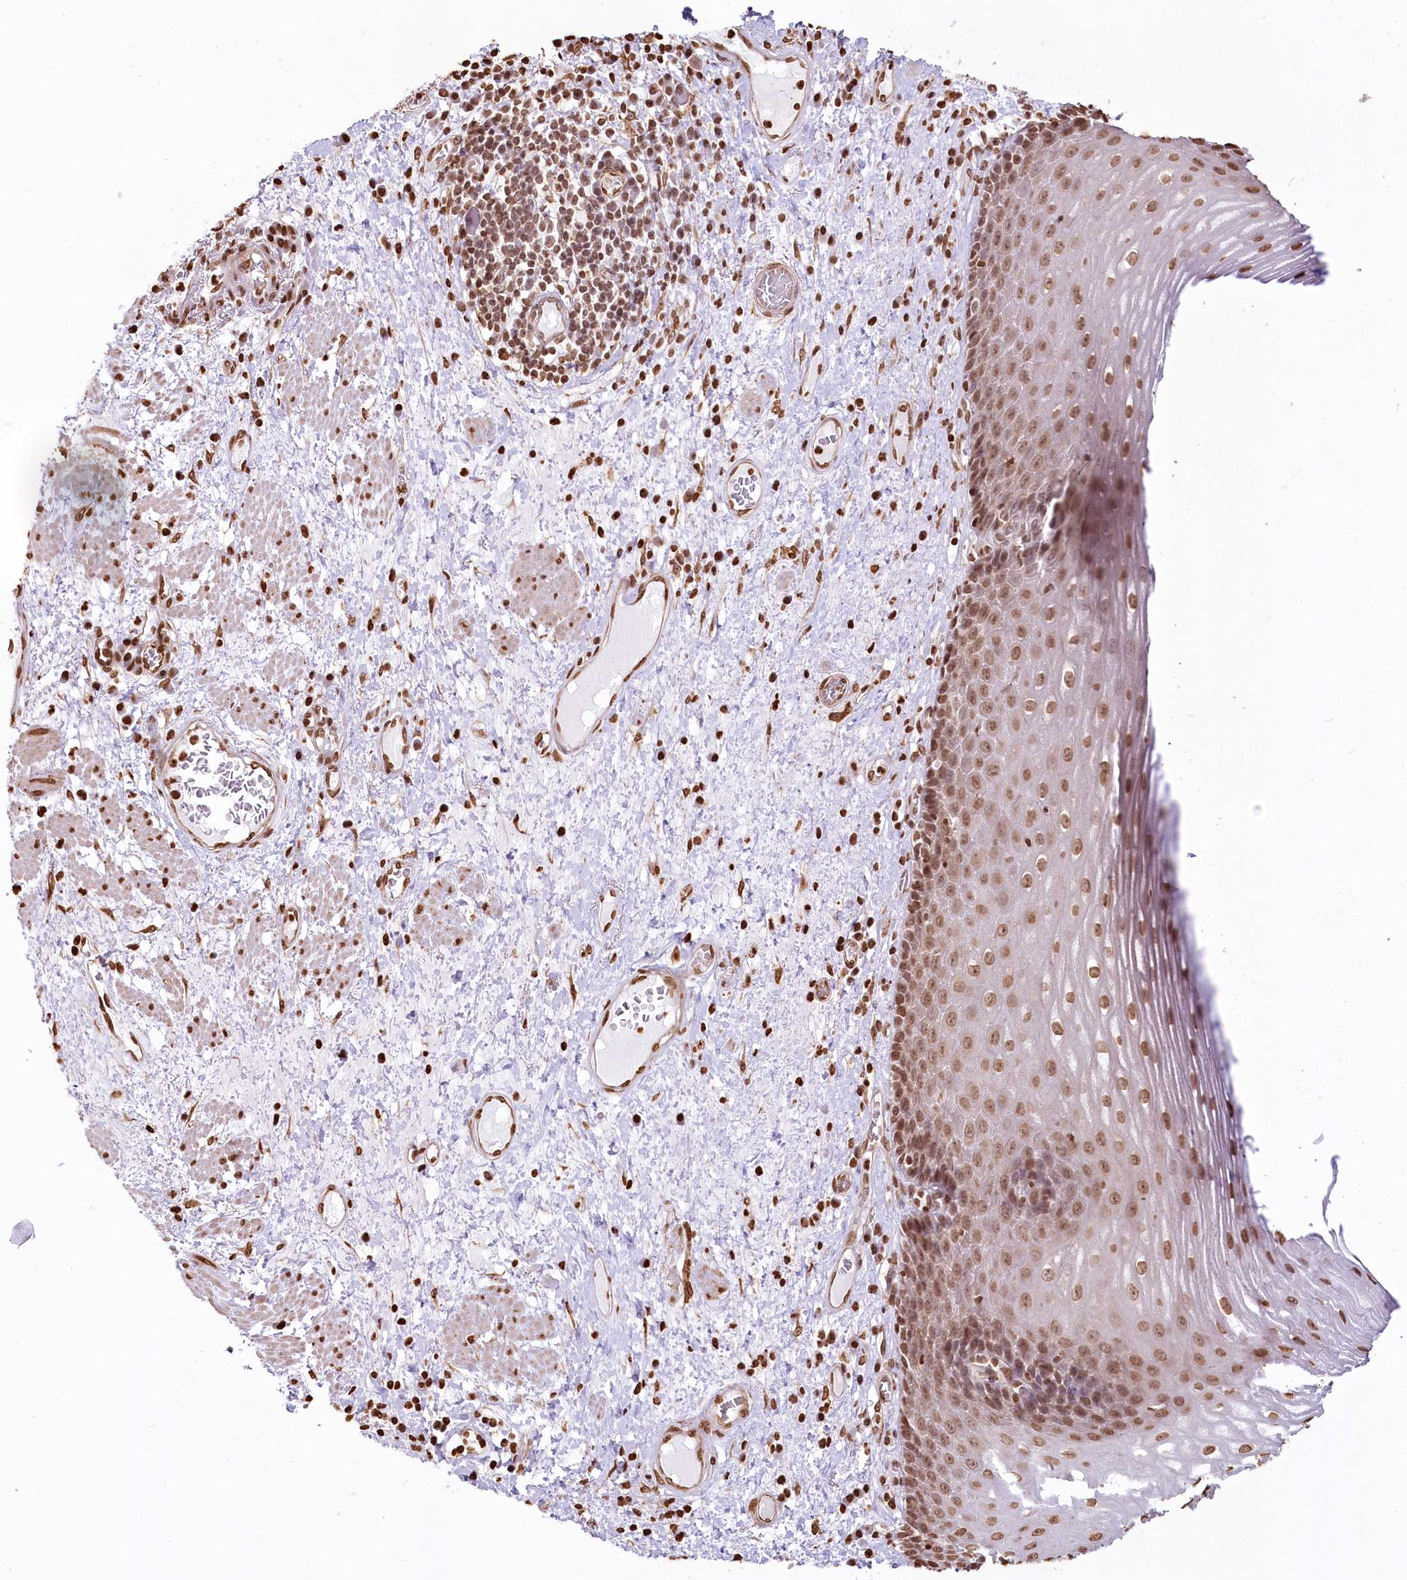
{"staining": {"intensity": "moderate", "quantity": ">75%", "location": "nuclear"}, "tissue": "esophagus", "cell_type": "Squamous epithelial cells", "image_type": "normal", "snomed": [{"axis": "morphology", "description": "Normal tissue, NOS"}, {"axis": "morphology", "description": "Adenocarcinoma, NOS"}, {"axis": "topography", "description": "Esophagus"}], "caption": "Esophagus stained with a brown dye demonstrates moderate nuclear positive positivity in about >75% of squamous epithelial cells.", "gene": "FAM13A", "patient": {"sex": "male", "age": 62}}